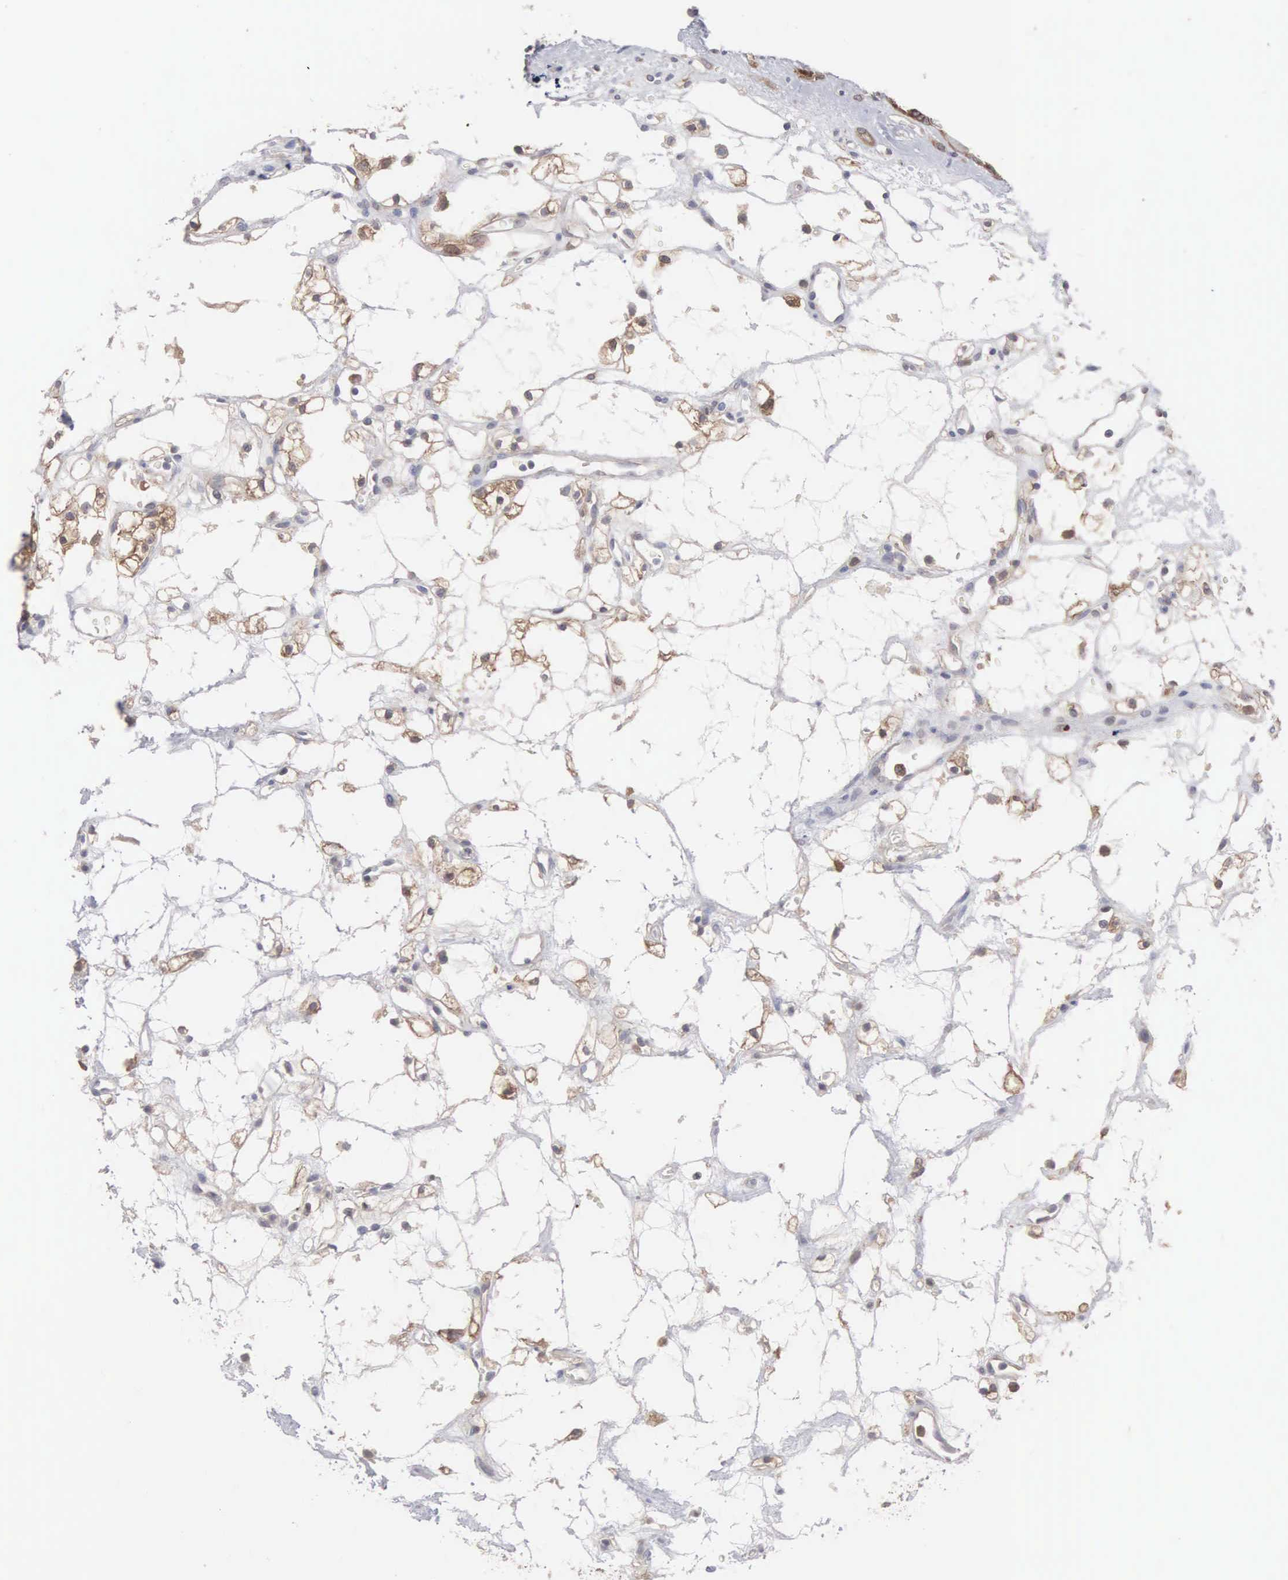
{"staining": {"intensity": "moderate", "quantity": "25%-75%", "location": "cytoplasmic/membranous"}, "tissue": "renal cancer", "cell_type": "Tumor cells", "image_type": "cancer", "snomed": [{"axis": "morphology", "description": "Adenocarcinoma, NOS"}, {"axis": "topography", "description": "Kidney"}], "caption": "Renal cancer (adenocarcinoma) was stained to show a protein in brown. There is medium levels of moderate cytoplasmic/membranous positivity in approximately 25%-75% of tumor cells.", "gene": "MTHFD1", "patient": {"sex": "female", "age": 60}}